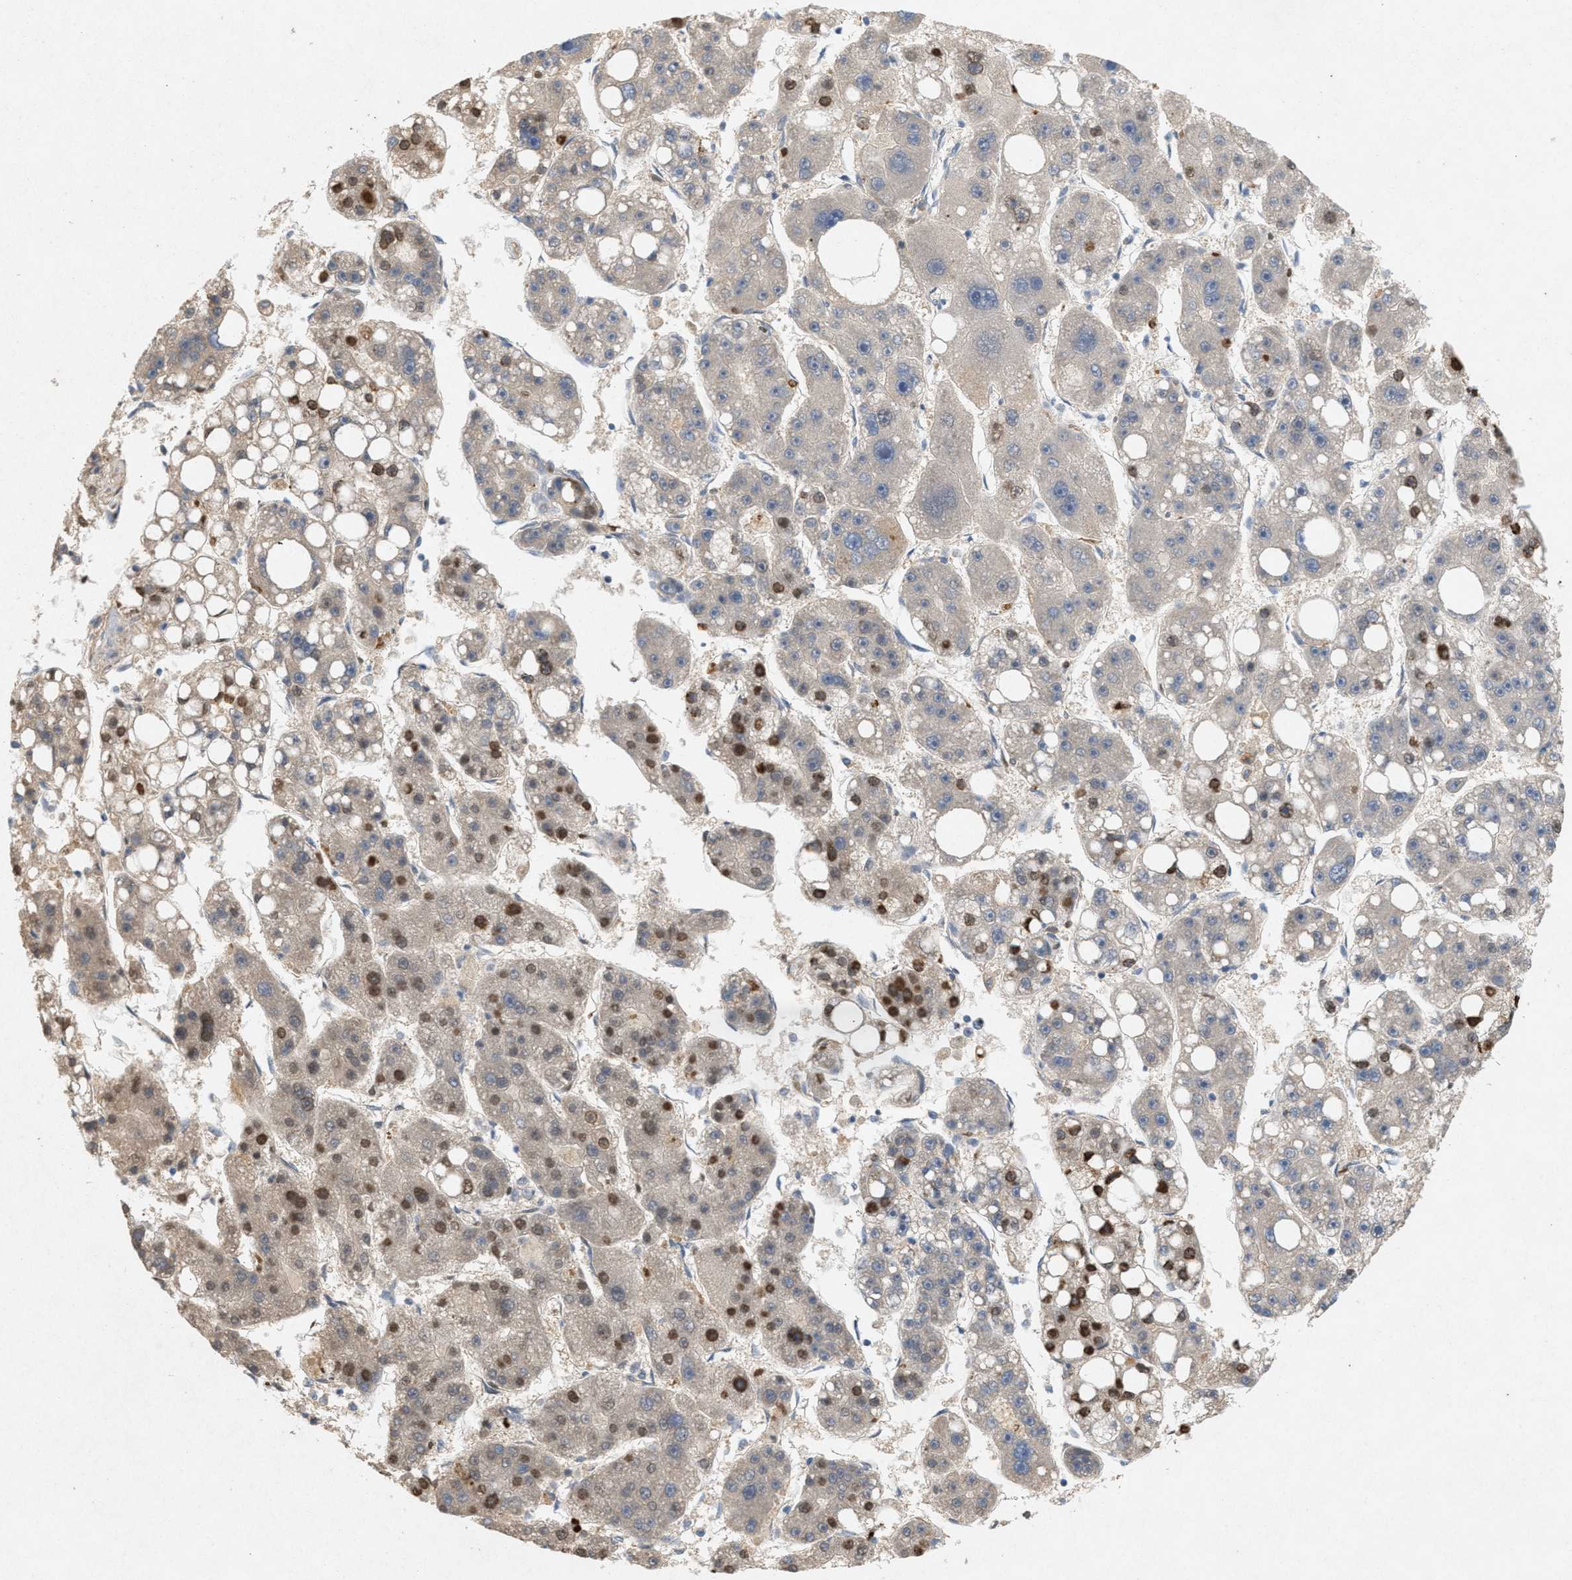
{"staining": {"intensity": "moderate", "quantity": "25%-75%", "location": "nuclear"}, "tissue": "liver cancer", "cell_type": "Tumor cells", "image_type": "cancer", "snomed": [{"axis": "morphology", "description": "Carcinoma, Hepatocellular, NOS"}, {"axis": "topography", "description": "Liver"}], "caption": "A high-resolution micrograph shows IHC staining of liver cancer, which displays moderate nuclear expression in approximately 25%-75% of tumor cells.", "gene": "DCAF7", "patient": {"sex": "female", "age": 61}}